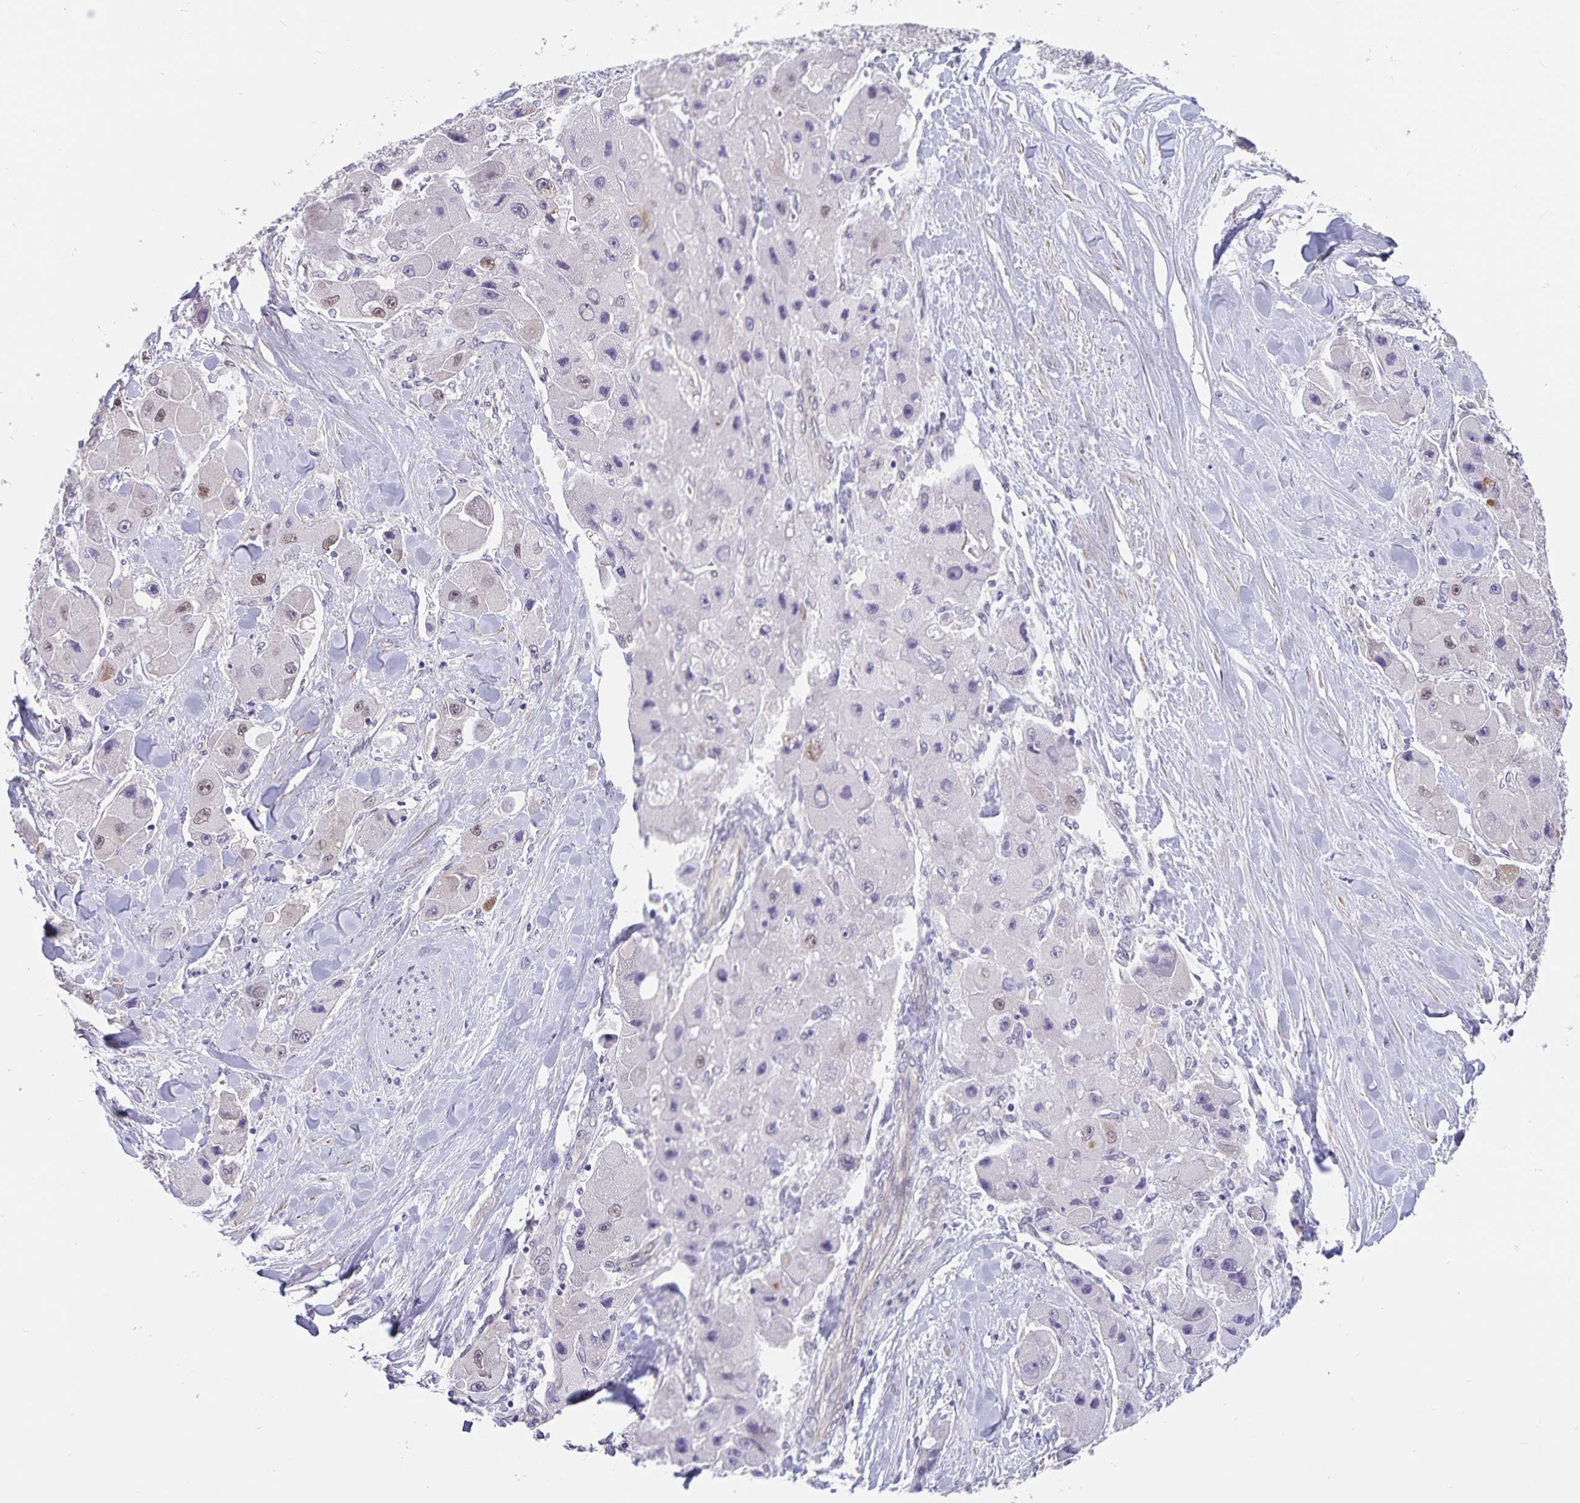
{"staining": {"intensity": "negative", "quantity": "none", "location": "none"}, "tissue": "liver cancer", "cell_type": "Tumor cells", "image_type": "cancer", "snomed": [{"axis": "morphology", "description": "Carcinoma, Hepatocellular, NOS"}, {"axis": "topography", "description": "Liver"}], "caption": "DAB immunohistochemical staining of liver cancer displays no significant expression in tumor cells.", "gene": "BAG6", "patient": {"sex": "male", "age": 24}}